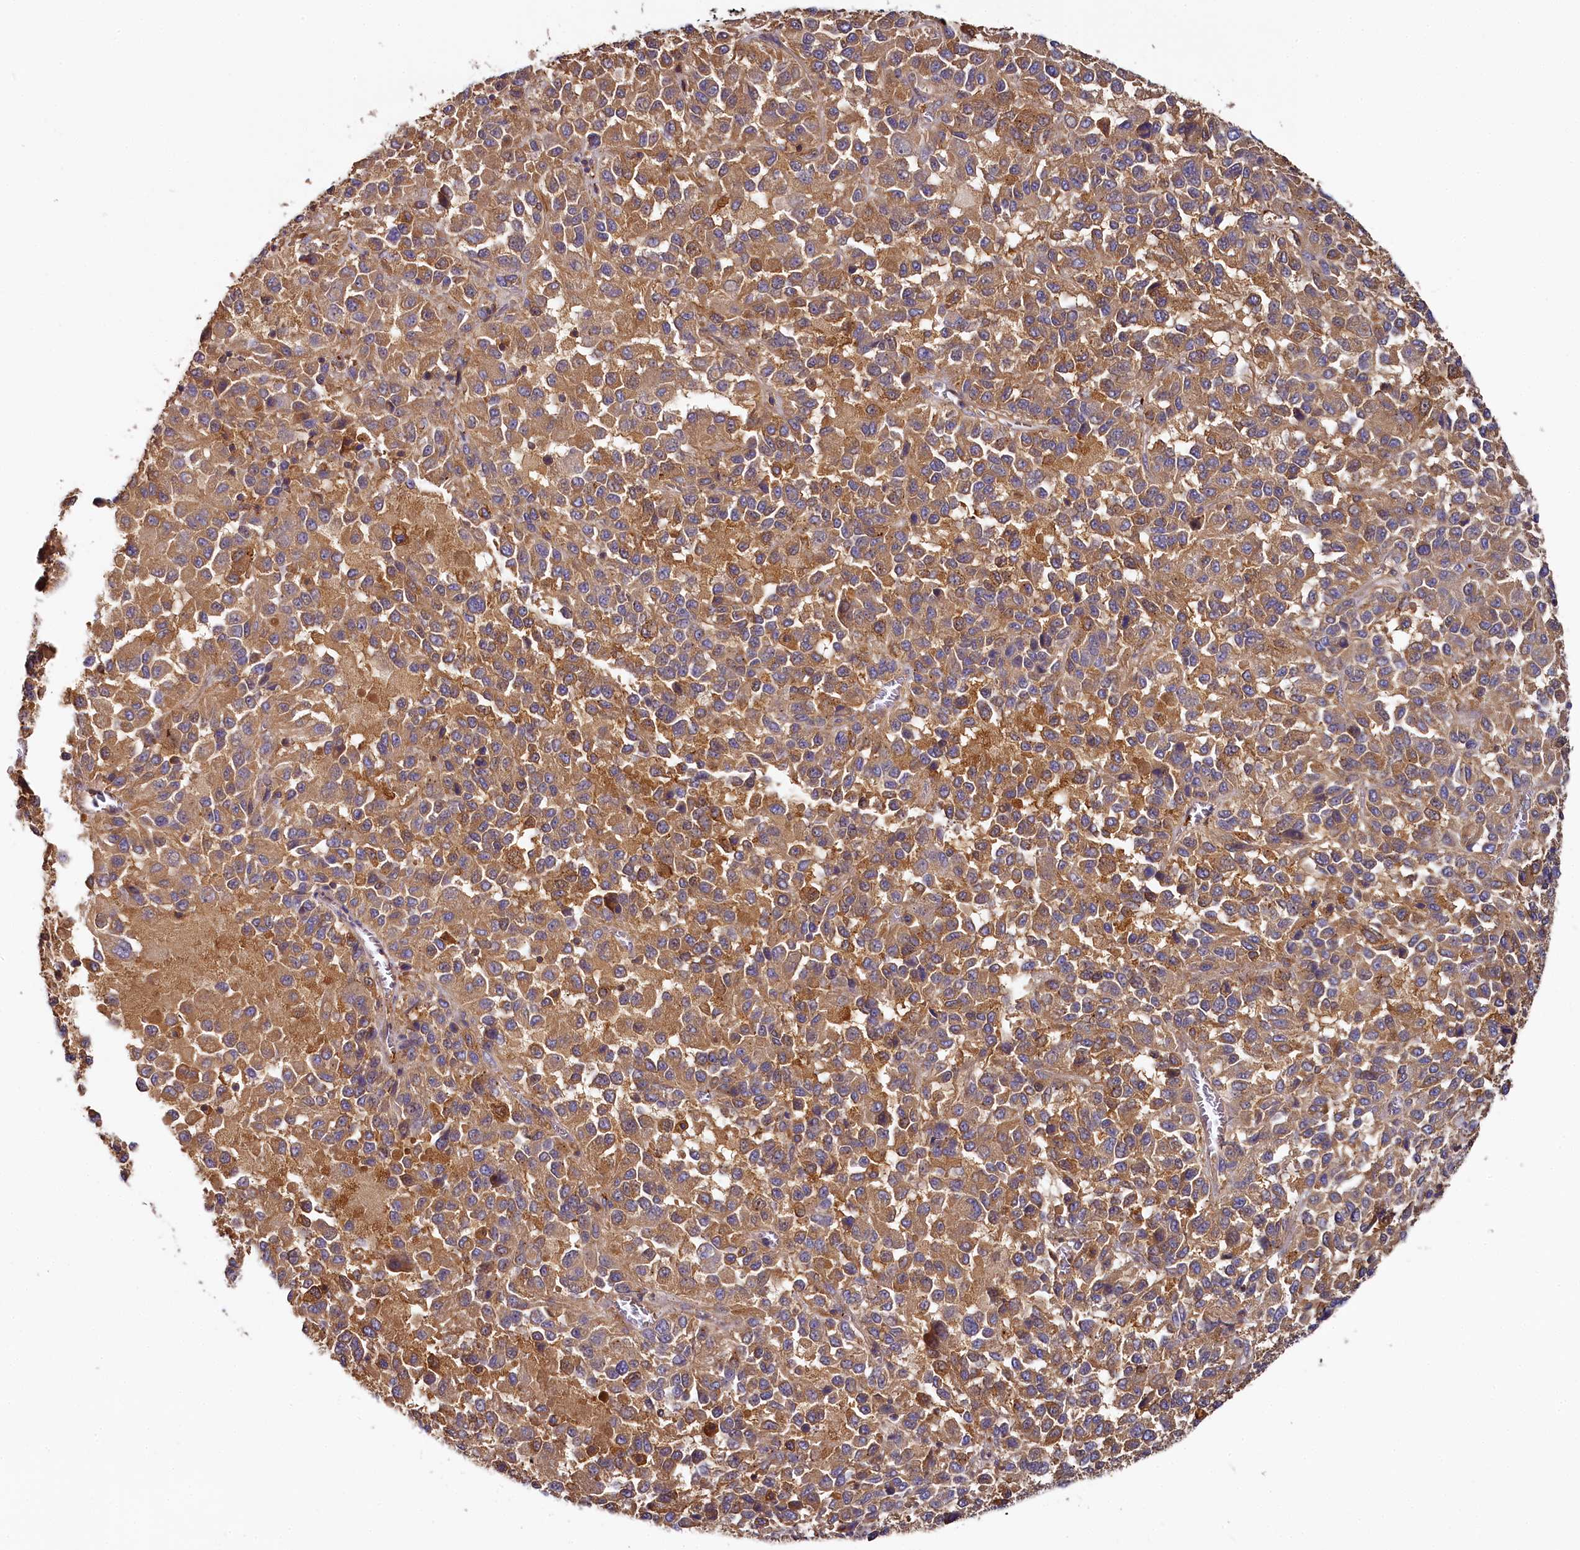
{"staining": {"intensity": "moderate", "quantity": ">75%", "location": "cytoplasmic/membranous"}, "tissue": "melanoma", "cell_type": "Tumor cells", "image_type": "cancer", "snomed": [{"axis": "morphology", "description": "Malignant melanoma, Metastatic site"}, {"axis": "topography", "description": "Lung"}], "caption": "A brown stain highlights moderate cytoplasmic/membranous staining of a protein in human melanoma tumor cells.", "gene": "PPIP5K1", "patient": {"sex": "male", "age": 64}}